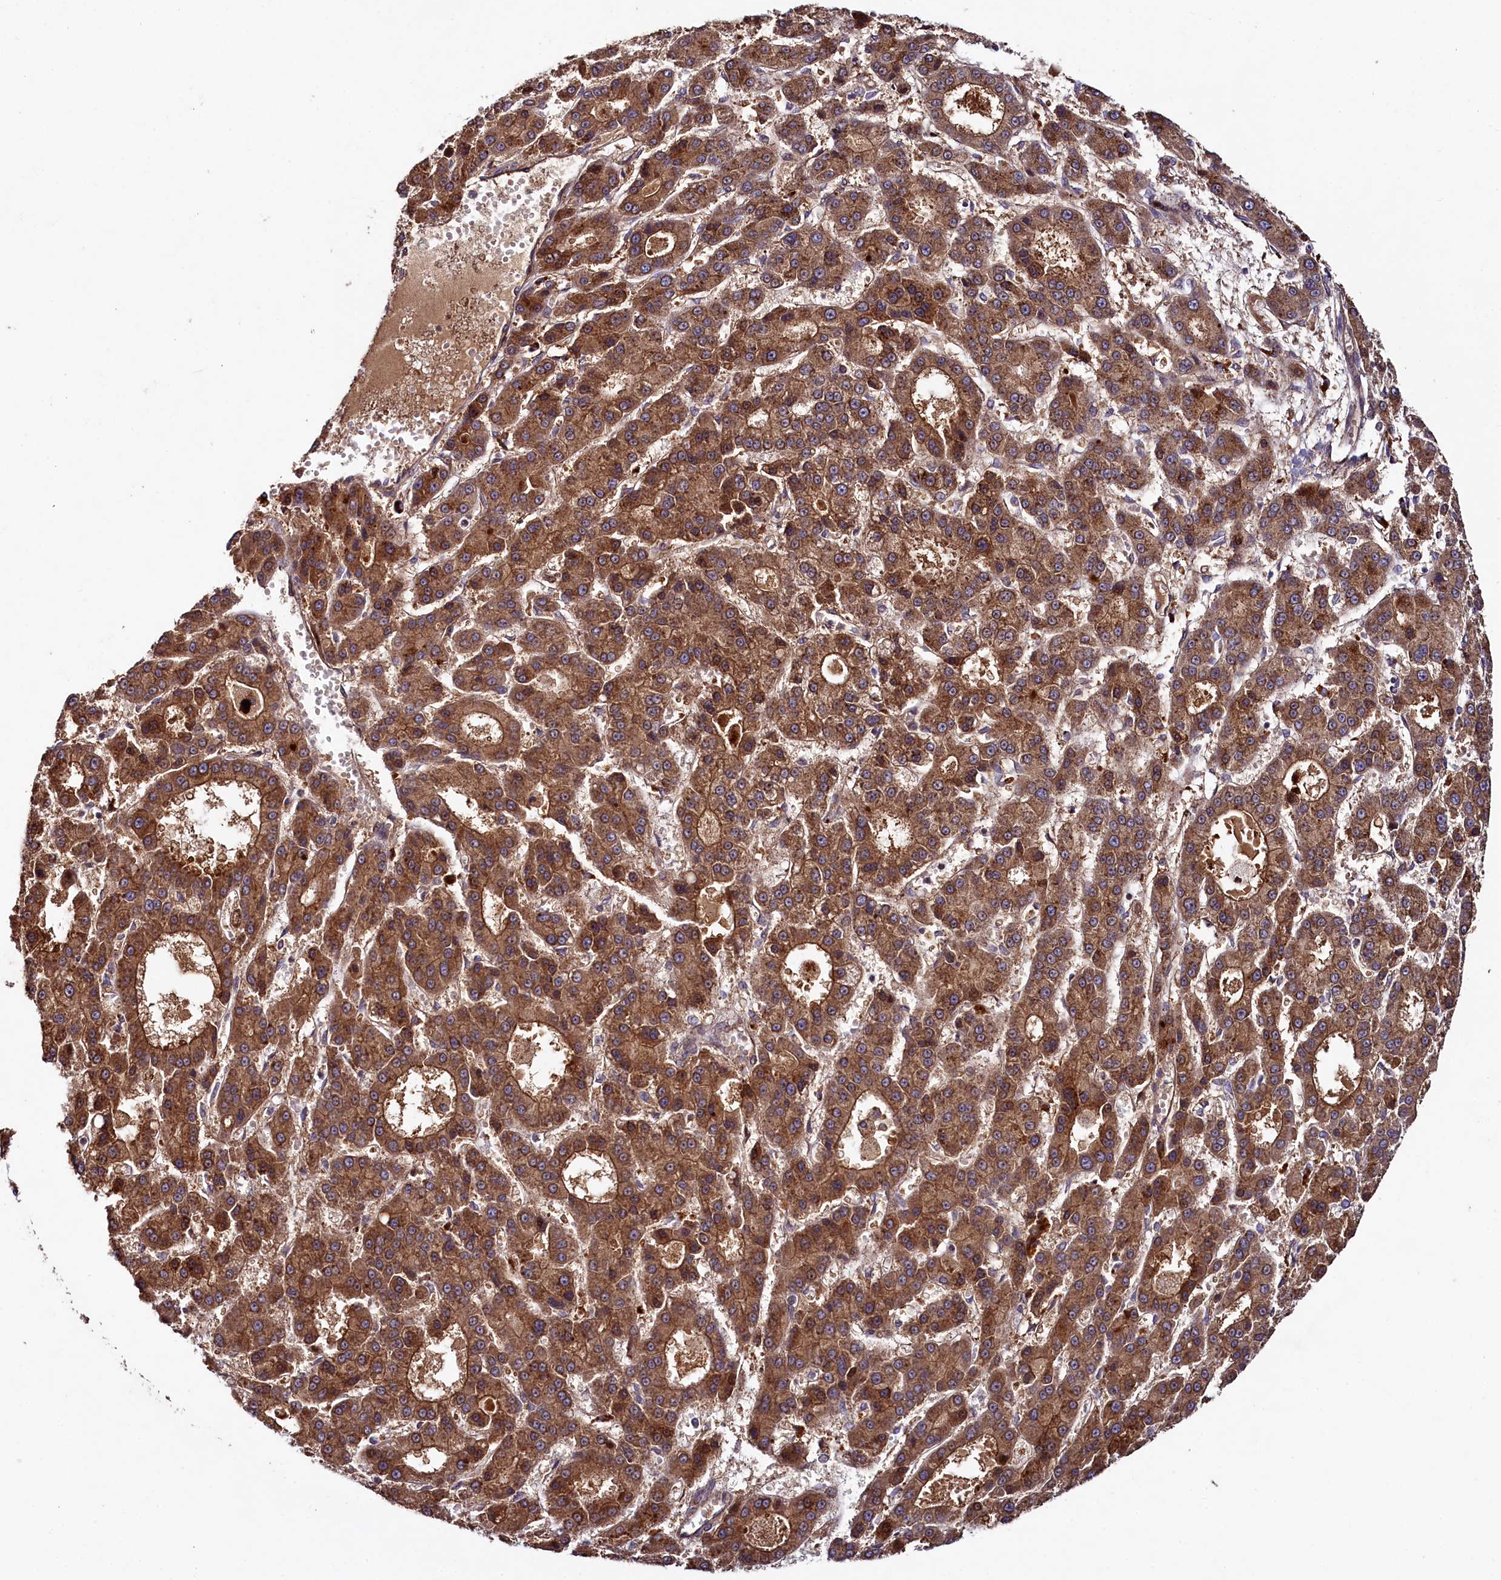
{"staining": {"intensity": "strong", "quantity": ">75%", "location": "cytoplasmic/membranous"}, "tissue": "liver cancer", "cell_type": "Tumor cells", "image_type": "cancer", "snomed": [{"axis": "morphology", "description": "Carcinoma, Hepatocellular, NOS"}, {"axis": "topography", "description": "Liver"}], "caption": "Liver hepatocellular carcinoma stained for a protein (brown) displays strong cytoplasmic/membranous positive staining in about >75% of tumor cells.", "gene": "CCDC102A", "patient": {"sex": "male", "age": 70}}